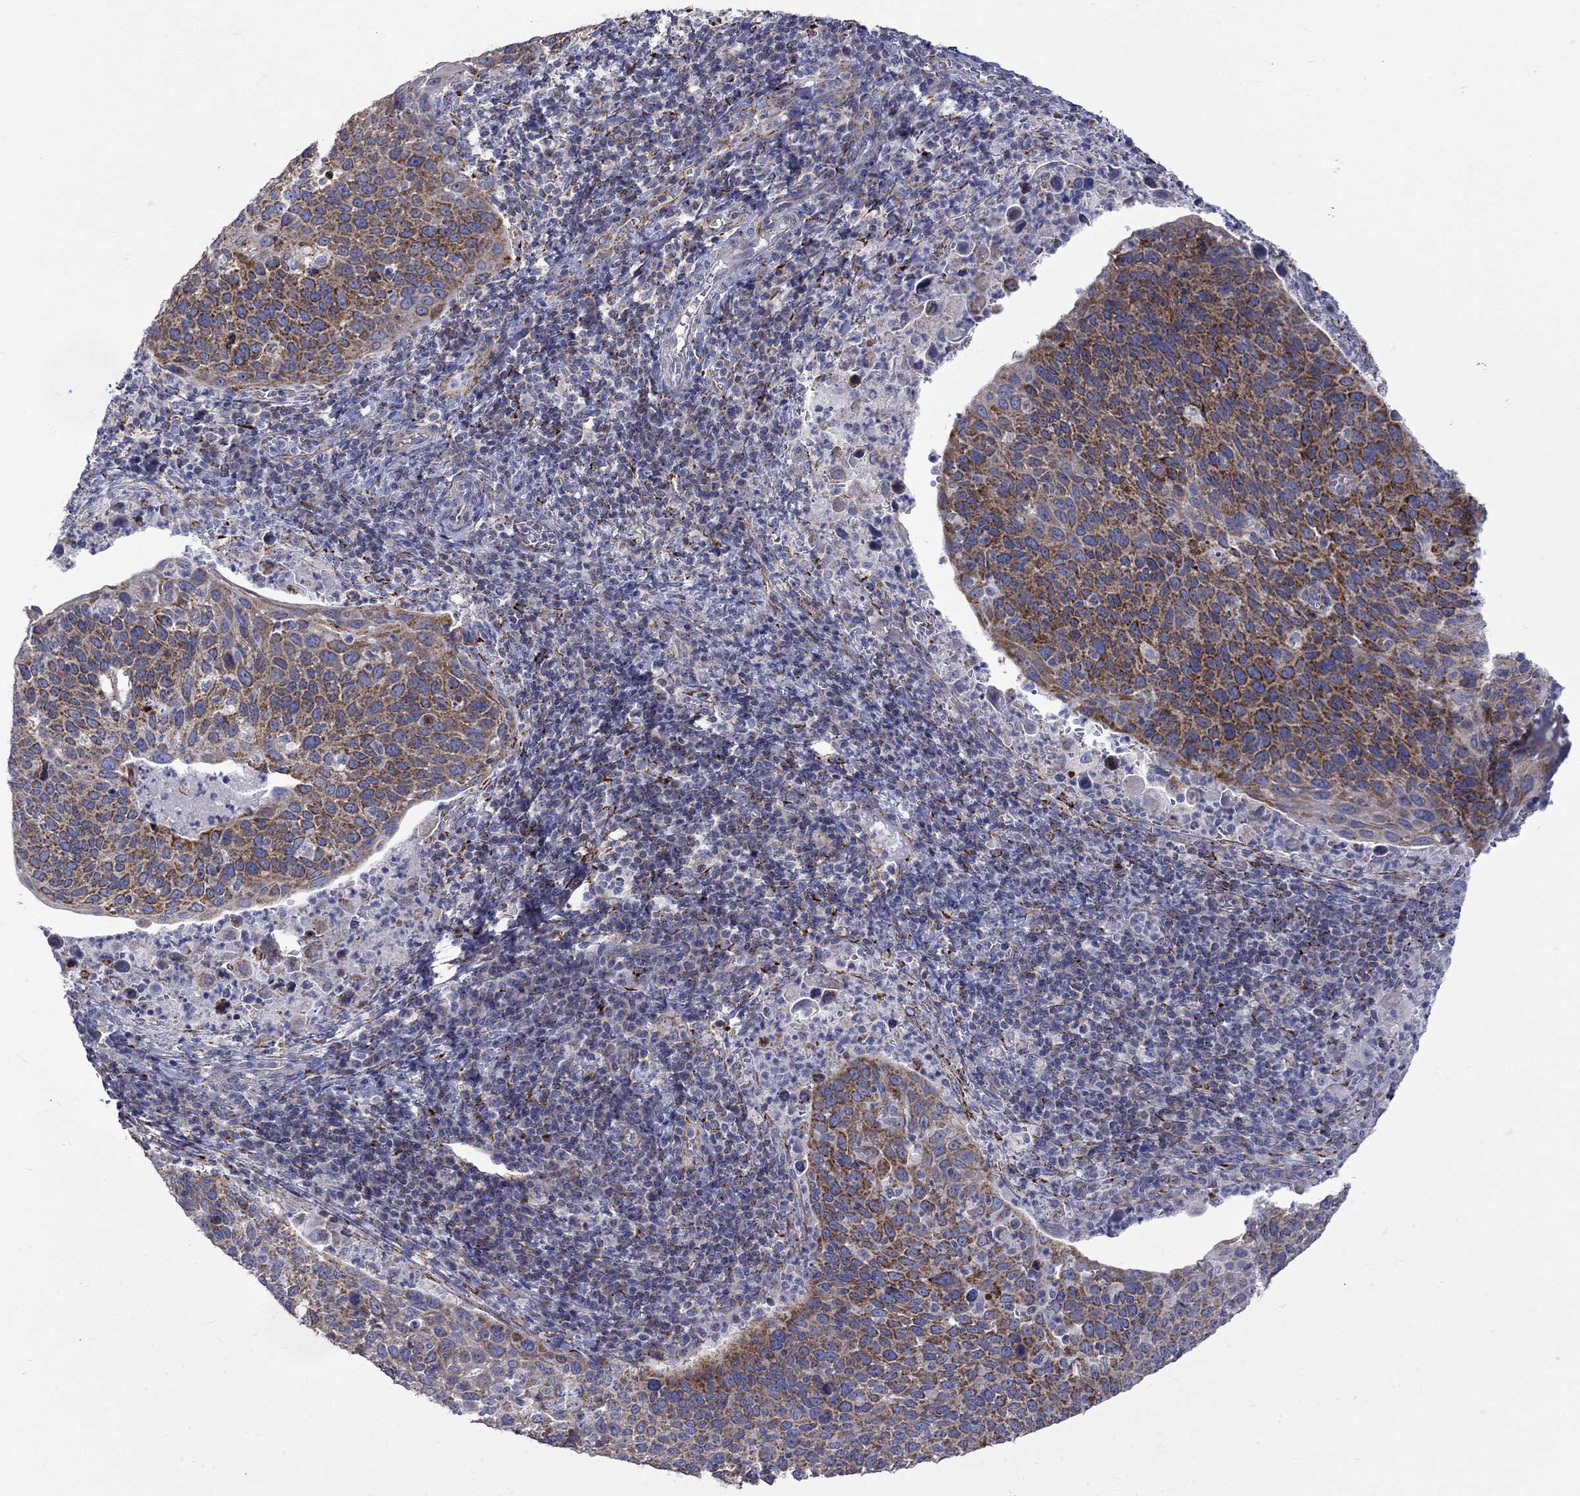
{"staining": {"intensity": "strong", "quantity": ">75%", "location": "cytoplasmic/membranous"}, "tissue": "cervical cancer", "cell_type": "Tumor cells", "image_type": "cancer", "snomed": [{"axis": "morphology", "description": "Squamous cell carcinoma, NOS"}, {"axis": "topography", "description": "Cervix"}], "caption": "Immunohistochemical staining of human cervical squamous cell carcinoma demonstrates high levels of strong cytoplasmic/membranous protein staining in about >75% of tumor cells.", "gene": "CISD1", "patient": {"sex": "female", "age": 54}}